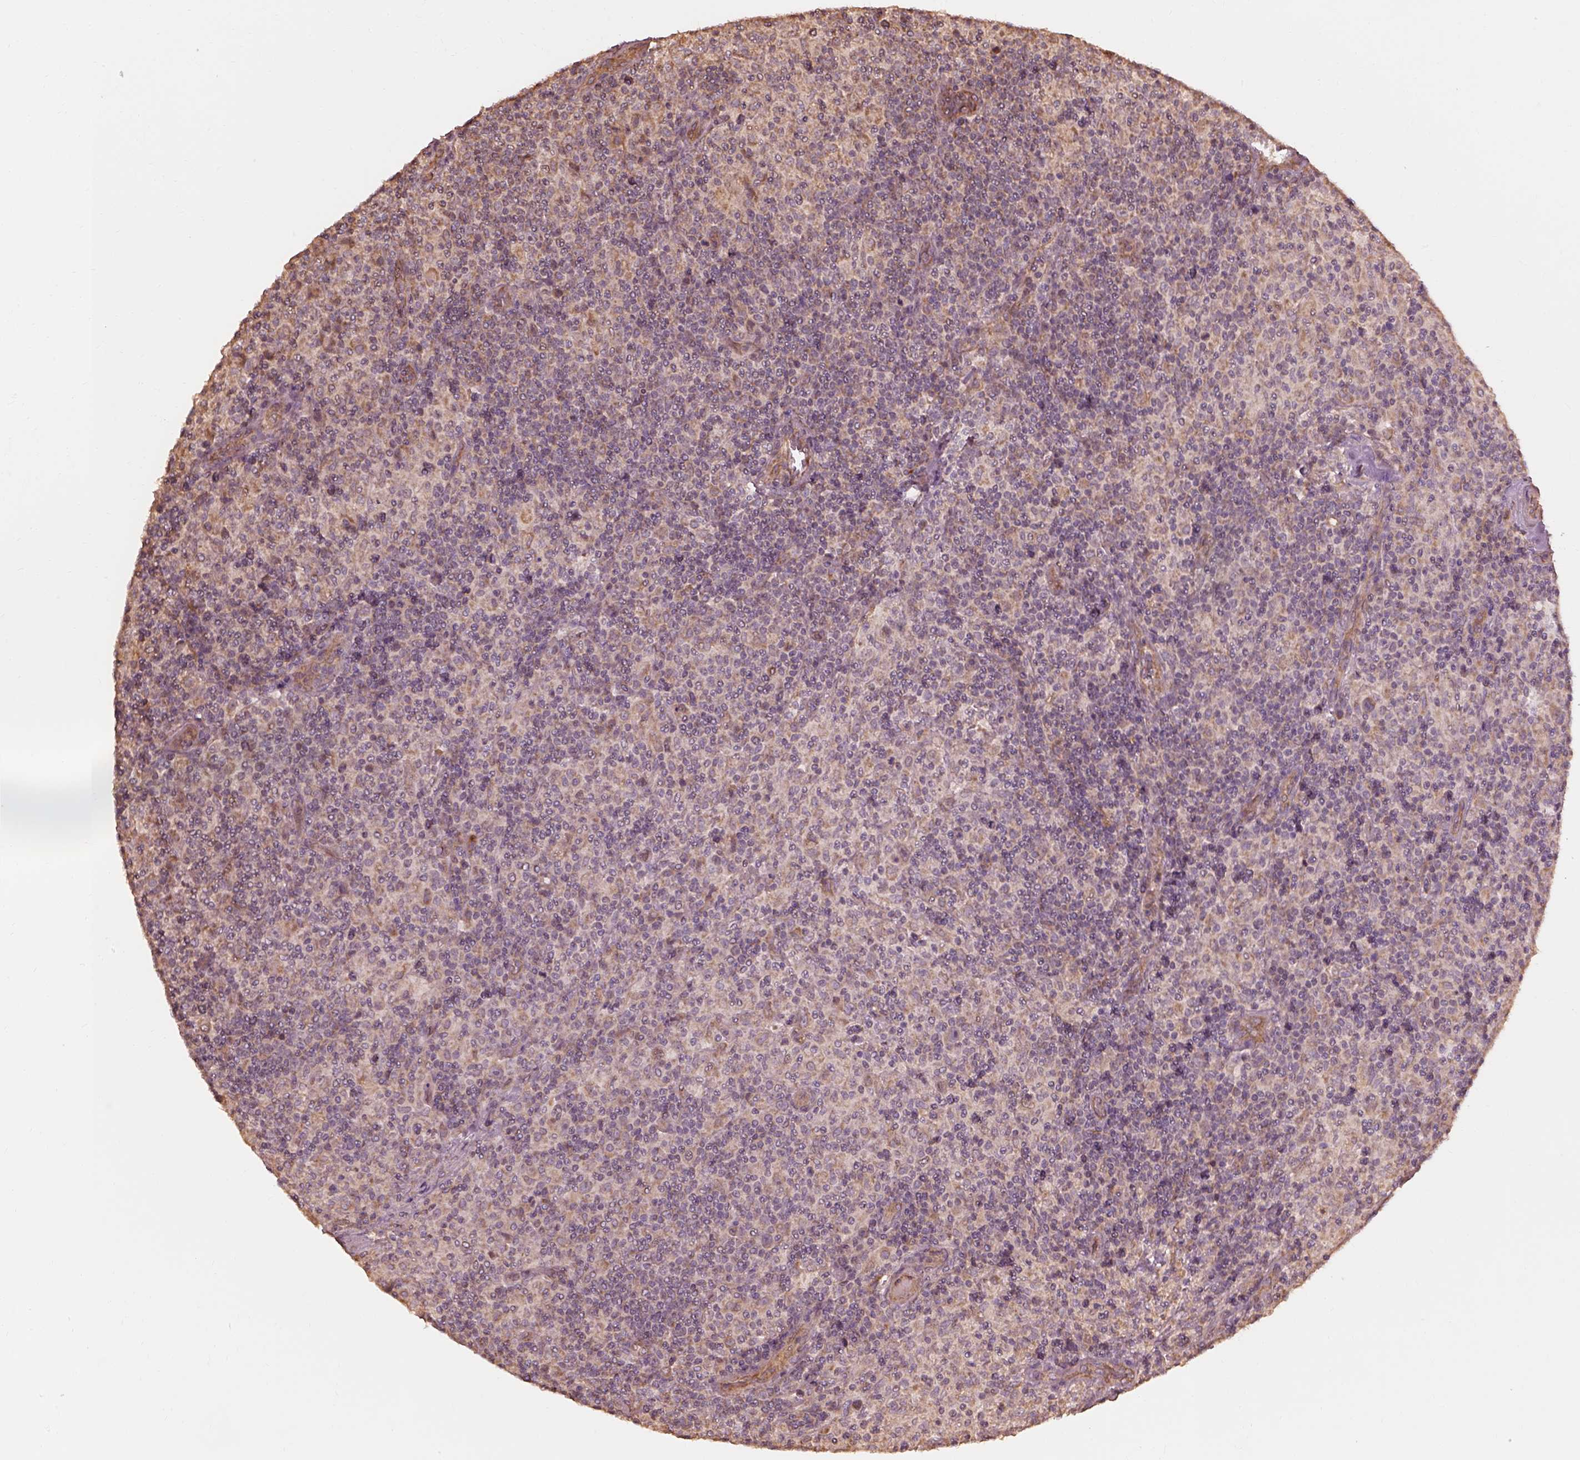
{"staining": {"intensity": "negative", "quantity": "none", "location": "none"}, "tissue": "lymphoma", "cell_type": "Tumor cells", "image_type": "cancer", "snomed": [{"axis": "morphology", "description": "Hodgkin's disease, NOS"}, {"axis": "topography", "description": "Lymph node"}], "caption": "Immunohistochemistry photomicrograph of human lymphoma stained for a protein (brown), which displays no positivity in tumor cells. (DAB immunohistochemistry visualized using brightfield microscopy, high magnification).", "gene": "METTL4", "patient": {"sex": "male", "age": 70}}